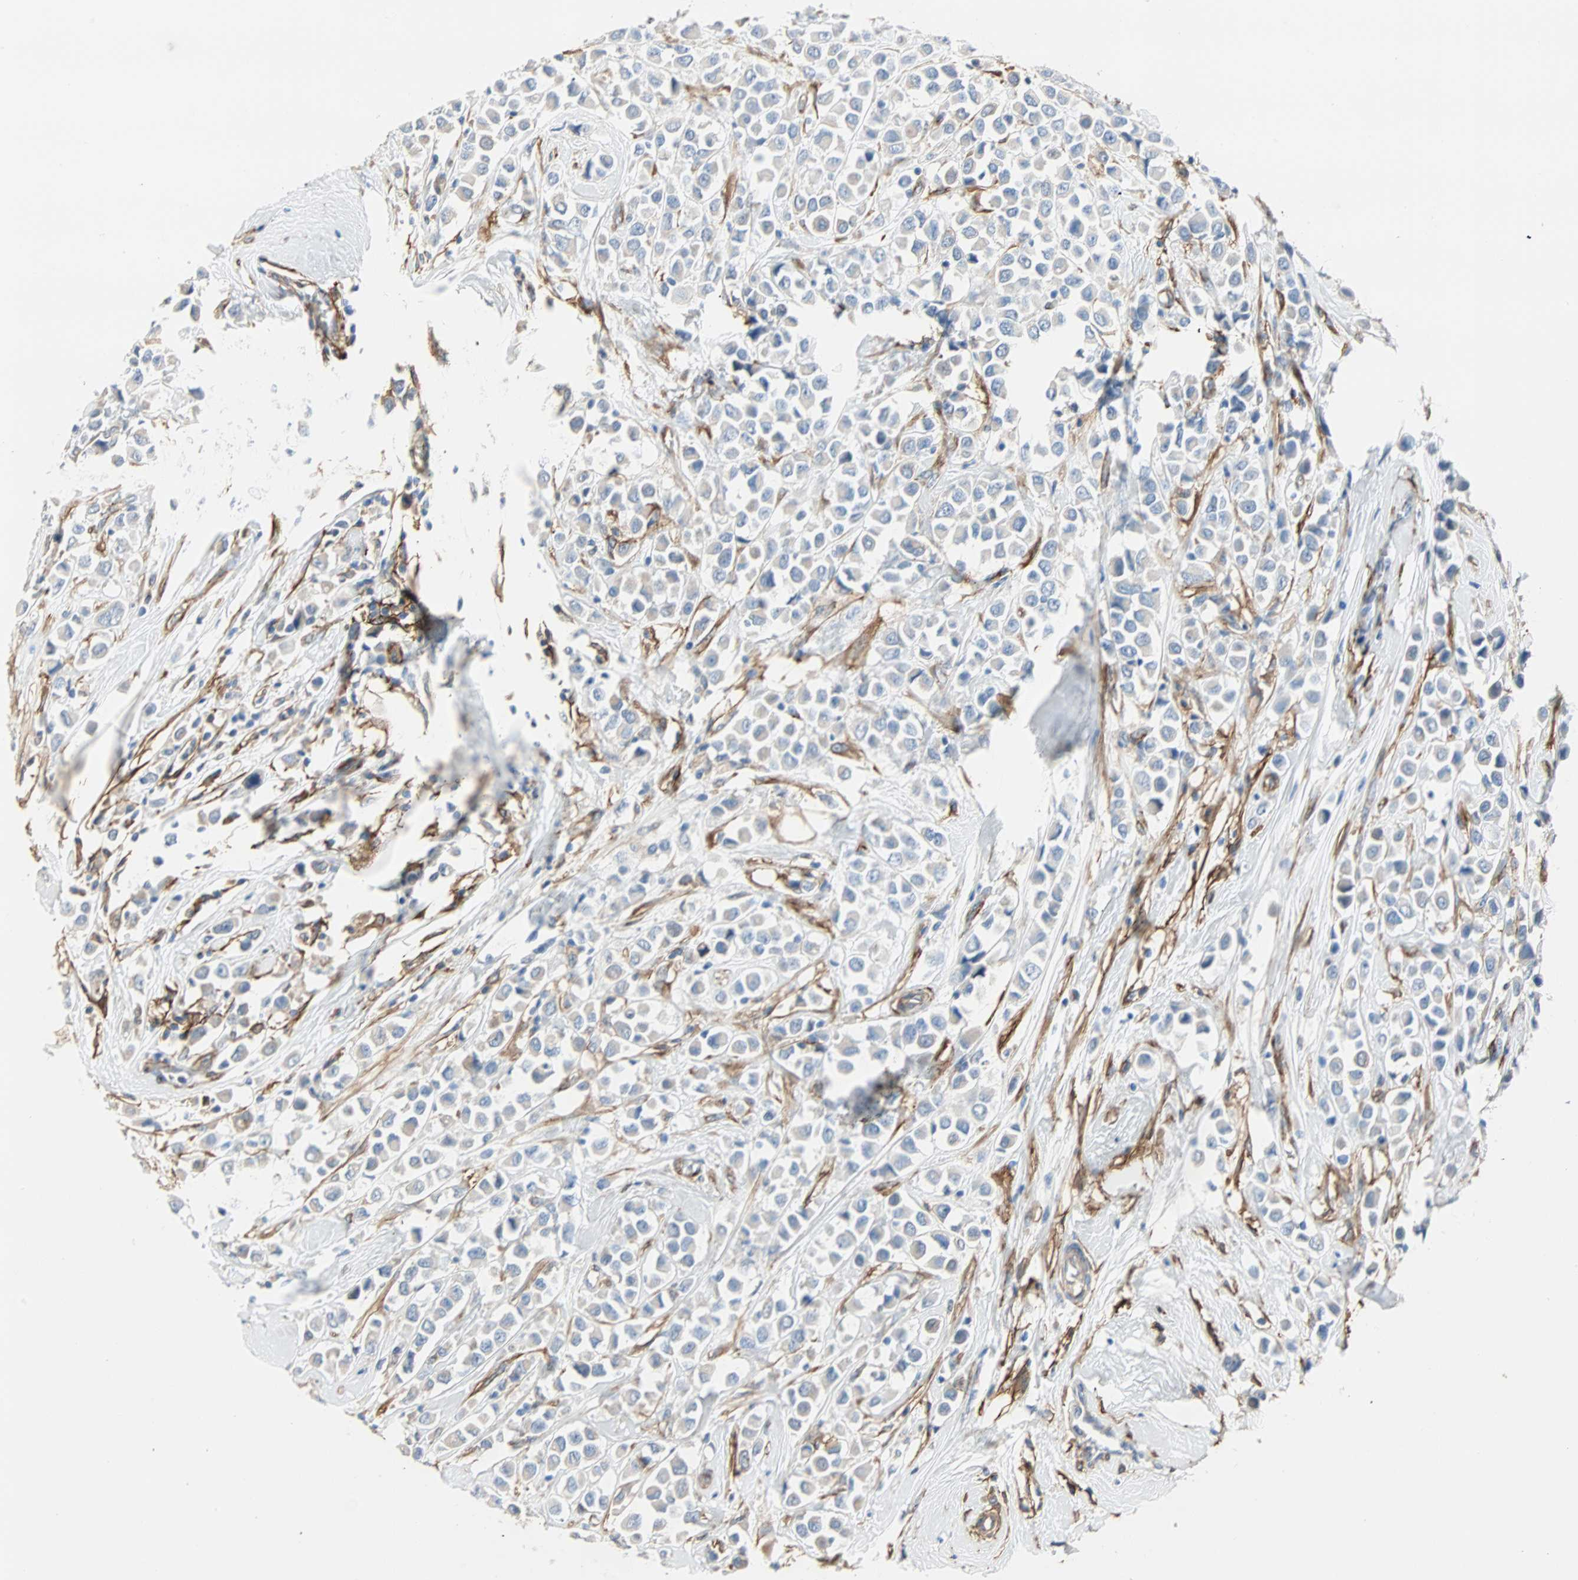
{"staining": {"intensity": "negative", "quantity": "none", "location": "none"}, "tissue": "breast cancer", "cell_type": "Tumor cells", "image_type": "cancer", "snomed": [{"axis": "morphology", "description": "Duct carcinoma"}, {"axis": "topography", "description": "Breast"}], "caption": "DAB immunohistochemical staining of breast cancer displays no significant expression in tumor cells. Brightfield microscopy of immunohistochemistry stained with DAB (3,3'-diaminobenzidine) (brown) and hematoxylin (blue), captured at high magnification.", "gene": "EPB41L2", "patient": {"sex": "female", "age": 61}}